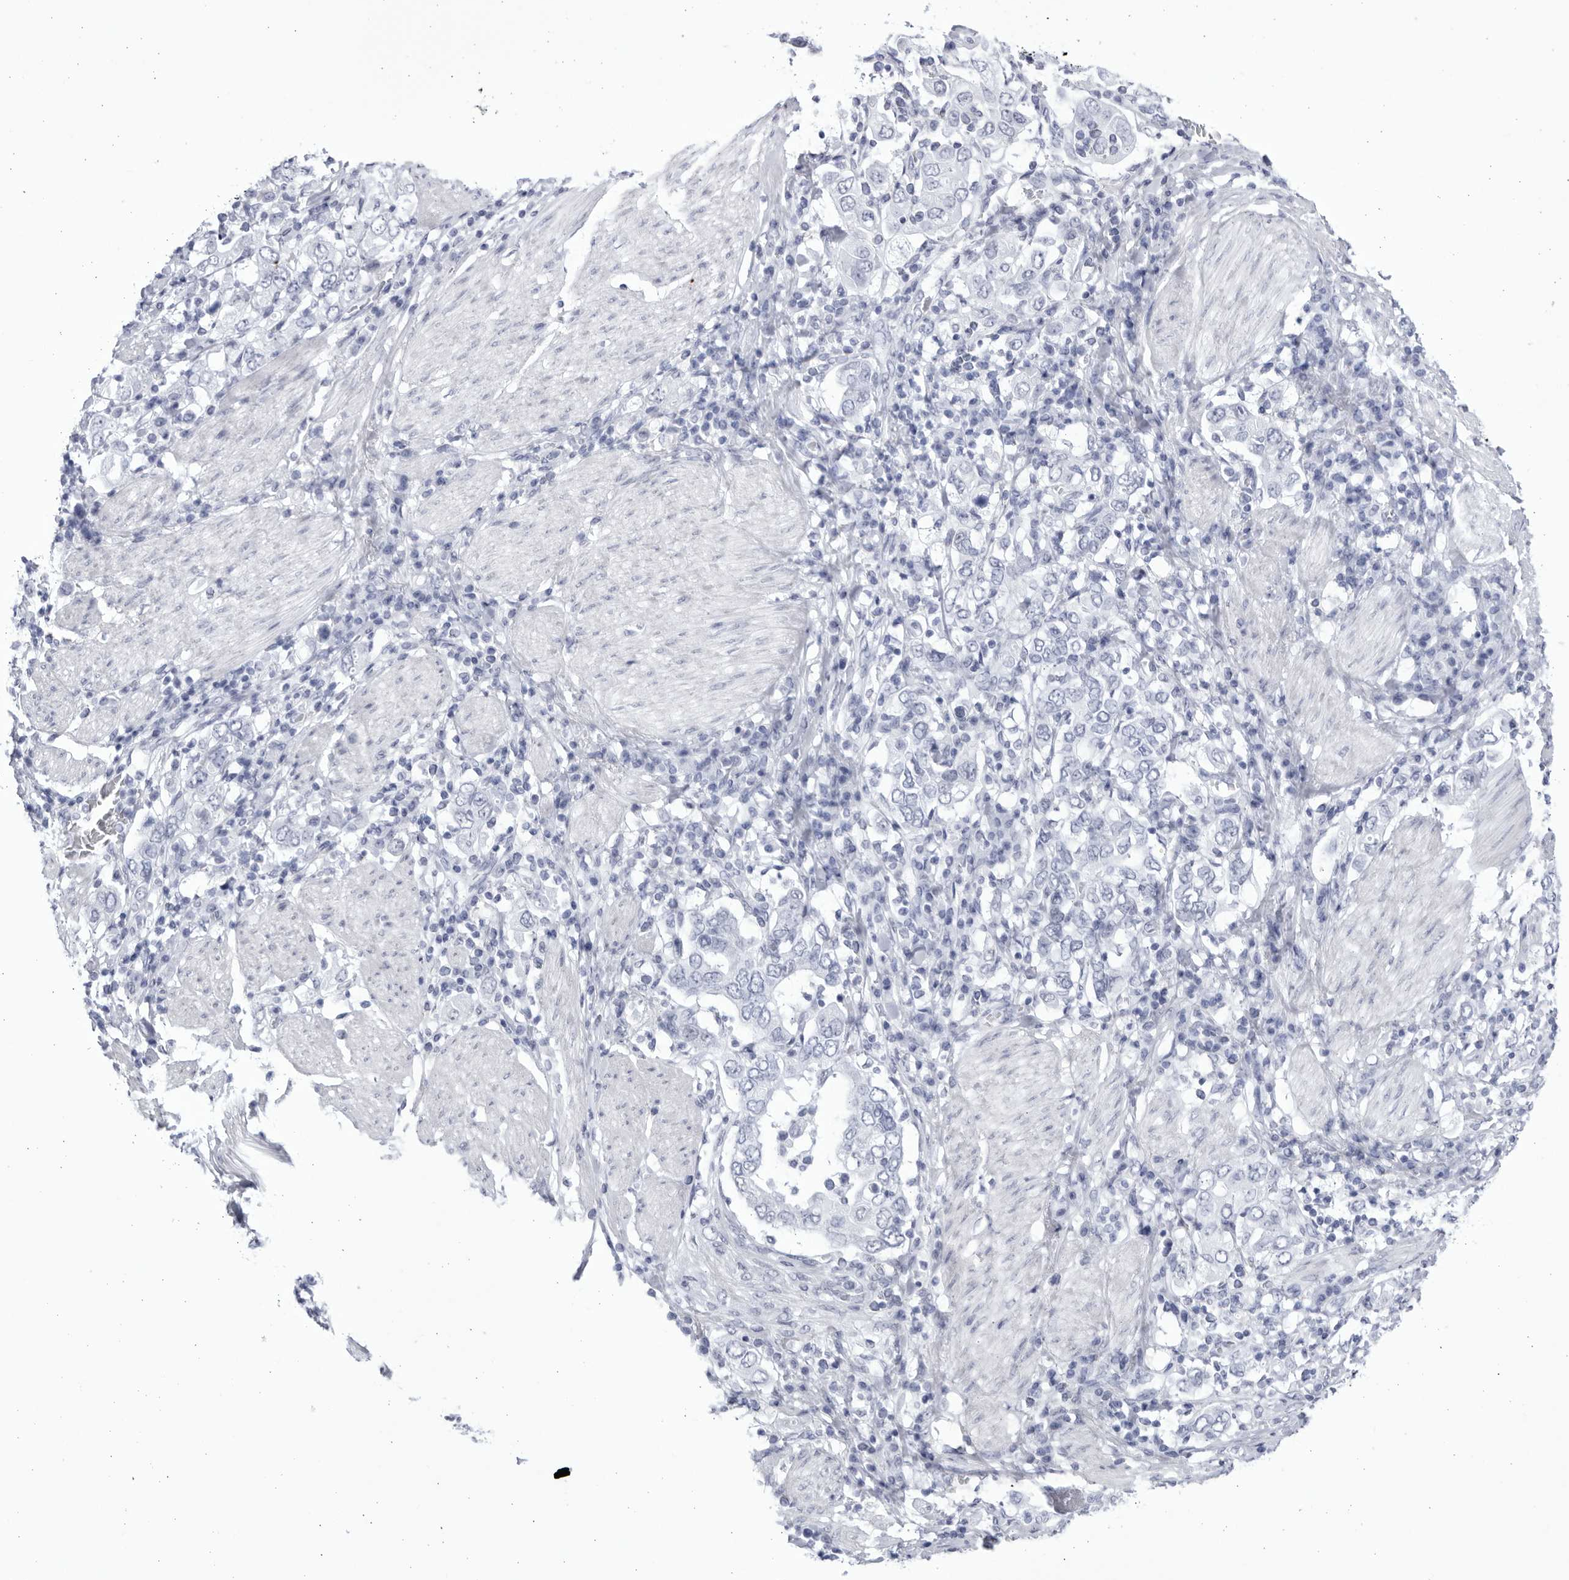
{"staining": {"intensity": "negative", "quantity": "none", "location": "none"}, "tissue": "stomach cancer", "cell_type": "Tumor cells", "image_type": "cancer", "snomed": [{"axis": "morphology", "description": "Adenocarcinoma, NOS"}, {"axis": "topography", "description": "Stomach, upper"}], "caption": "The histopathology image displays no staining of tumor cells in stomach adenocarcinoma.", "gene": "CCDC181", "patient": {"sex": "male", "age": 62}}